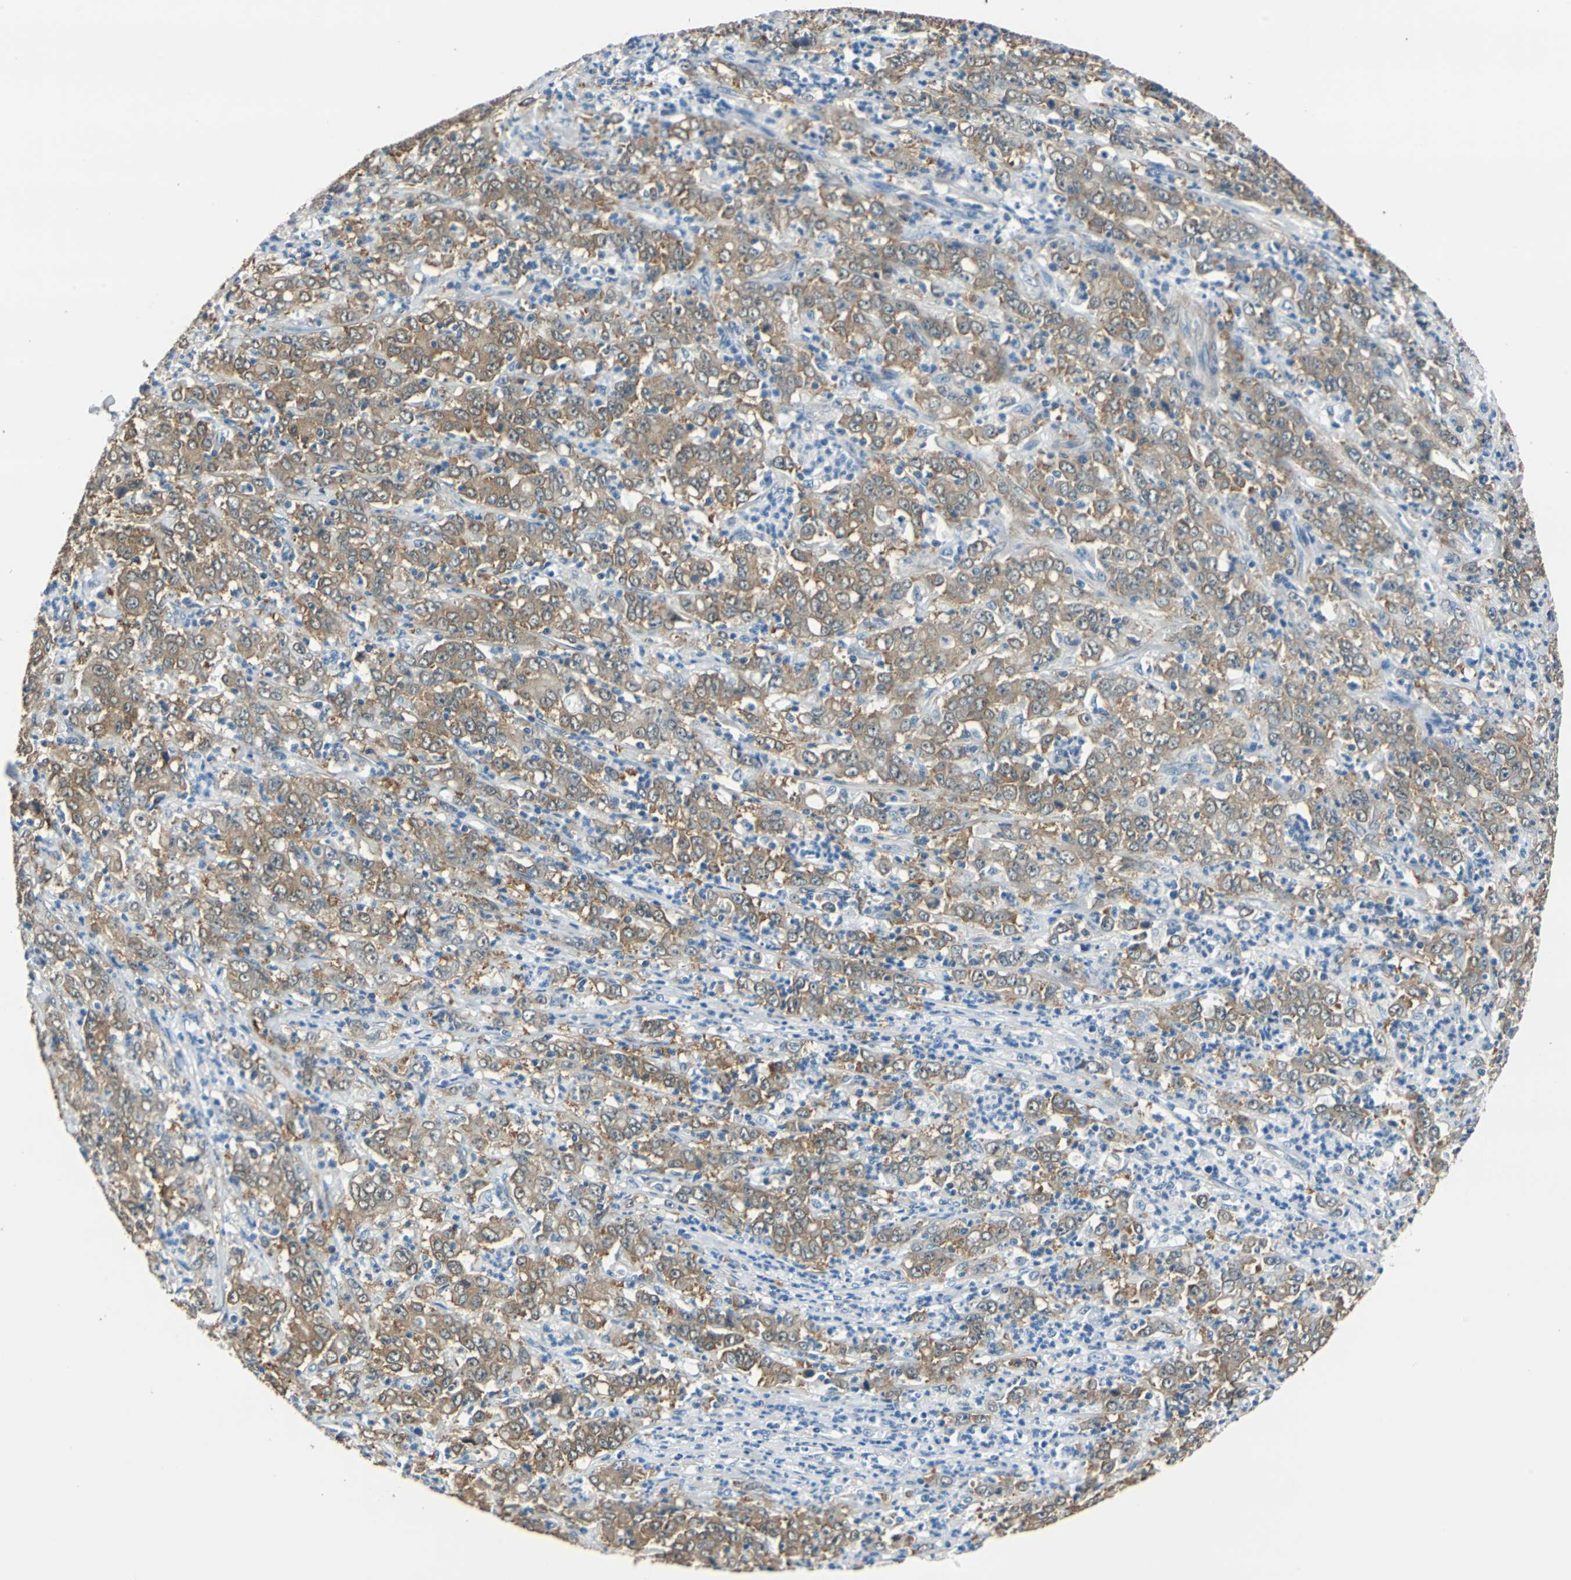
{"staining": {"intensity": "moderate", "quantity": ">75%", "location": "cytoplasmic/membranous"}, "tissue": "stomach cancer", "cell_type": "Tumor cells", "image_type": "cancer", "snomed": [{"axis": "morphology", "description": "Adenocarcinoma, NOS"}, {"axis": "topography", "description": "Stomach, lower"}], "caption": "Moderate cytoplasmic/membranous protein staining is appreciated in approximately >75% of tumor cells in stomach adenocarcinoma.", "gene": "FKBP4", "patient": {"sex": "female", "age": 71}}